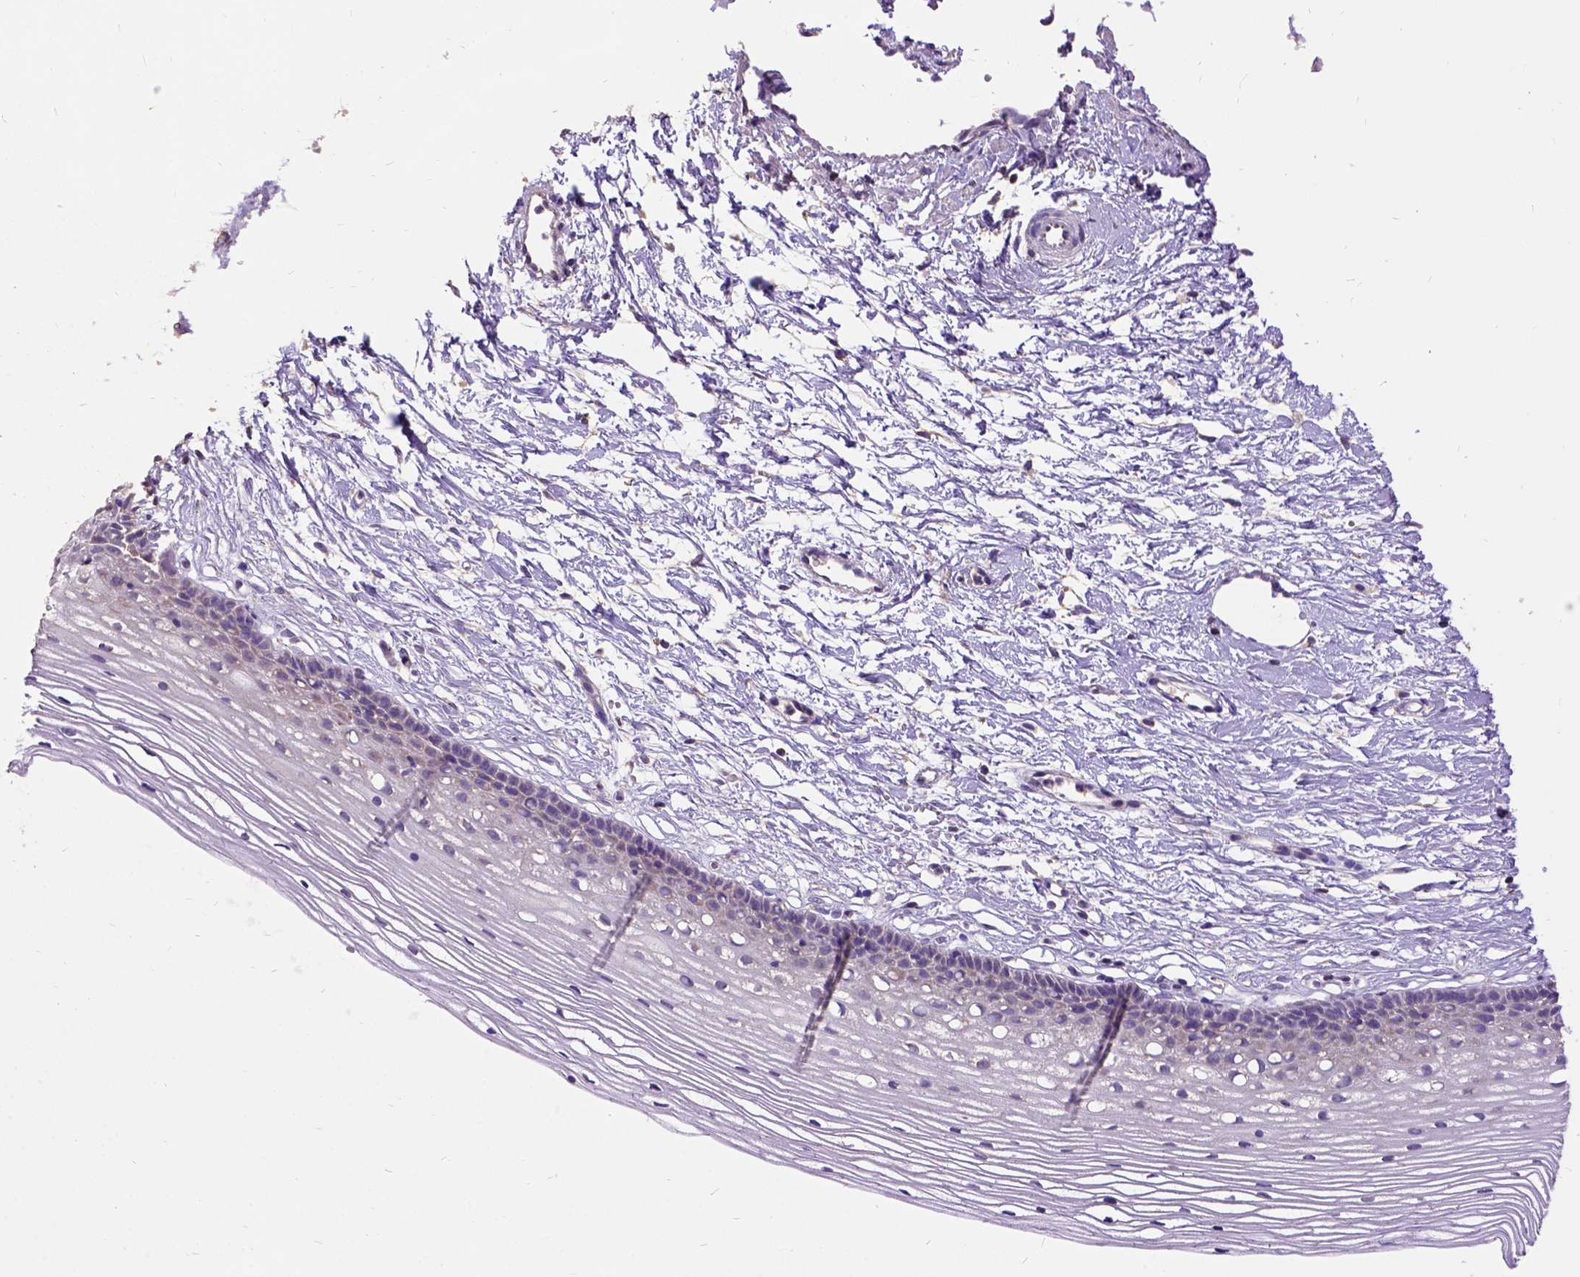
{"staining": {"intensity": "negative", "quantity": "none", "location": "none"}, "tissue": "cervix", "cell_type": "Glandular cells", "image_type": "normal", "snomed": [{"axis": "morphology", "description": "Normal tissue, NOS"}, {"axis": "topography", "description": "Cervix"}], "caption": "Immunohistochemical staining of benign human cervix demonstrates no significant expression in glandular cells.", "gene": "DQX1", "patient": {"sex": "female", "age": 40}}